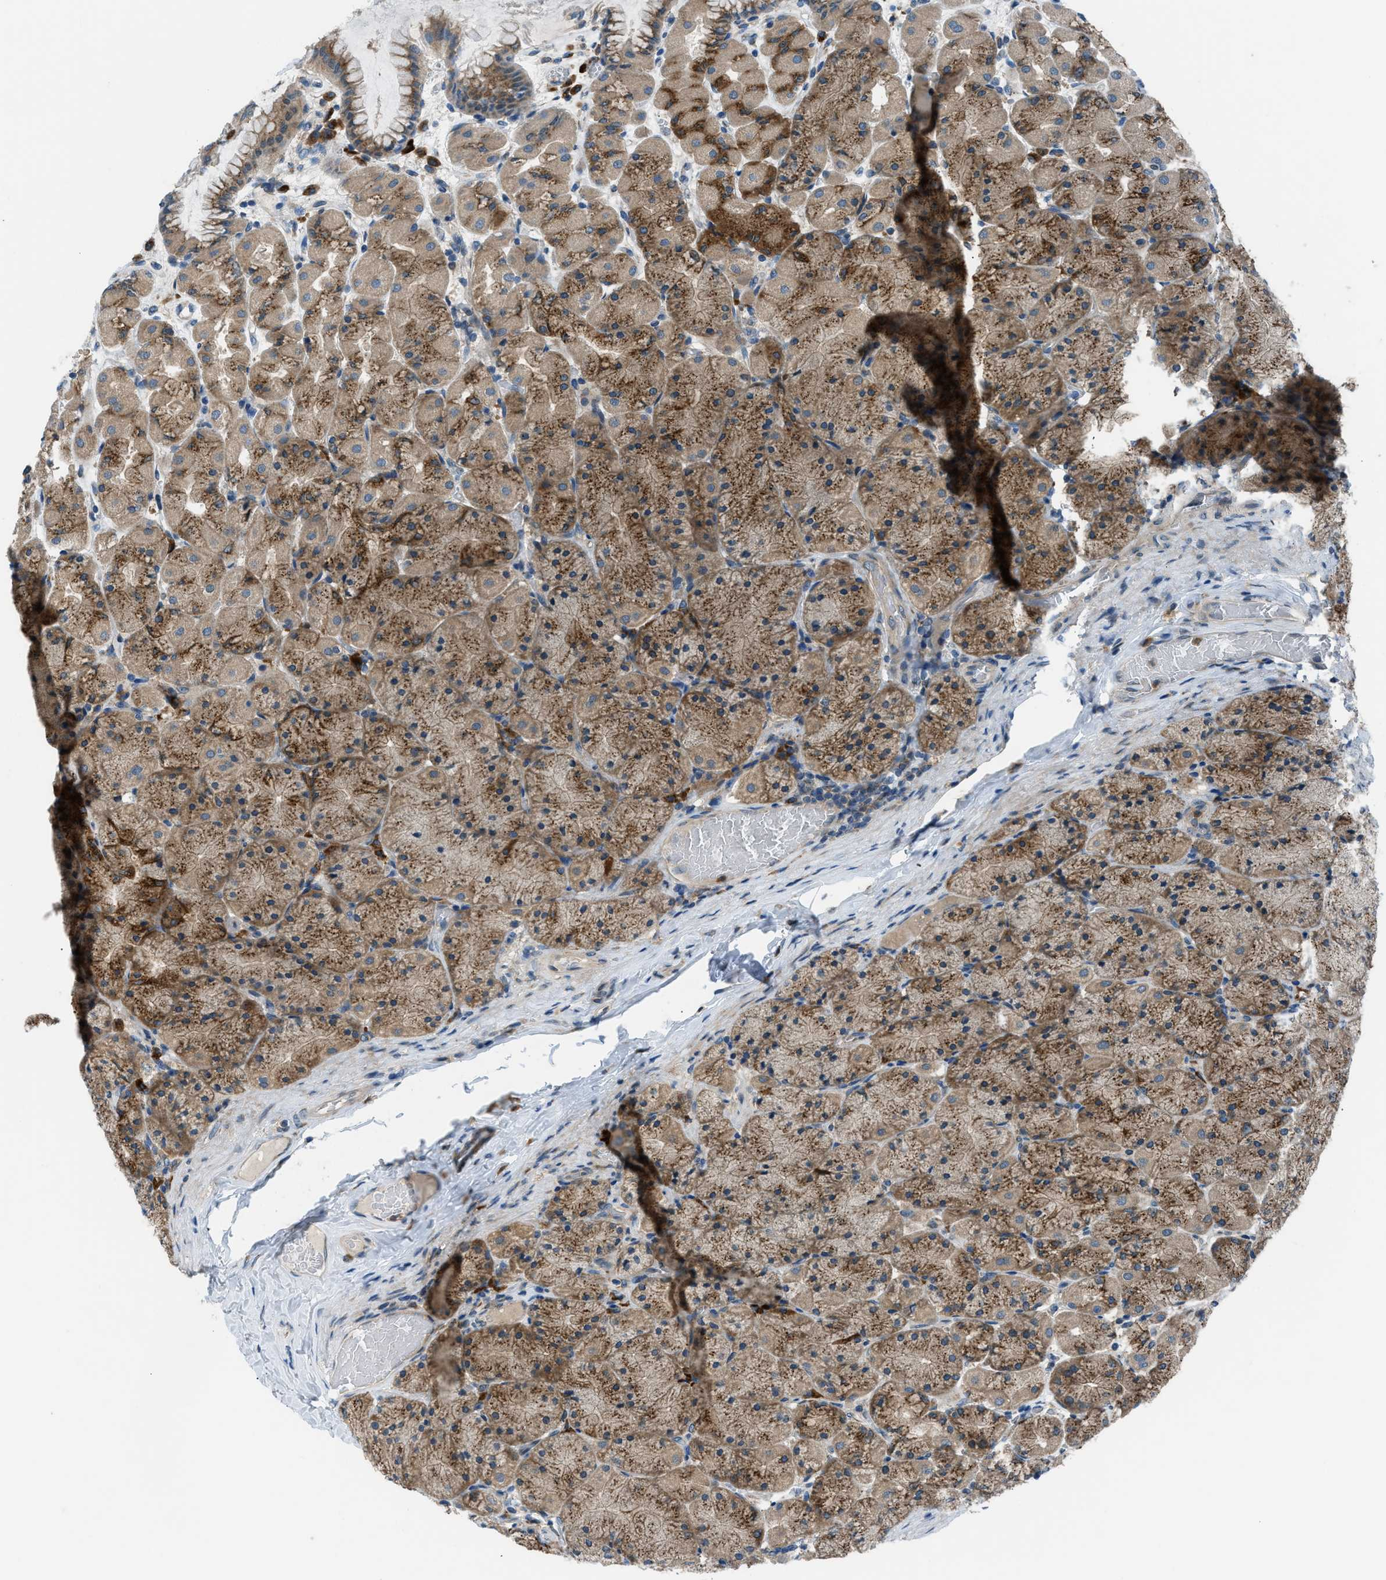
{"staining": {"intensity": "moderate", "quantity": ">75%", "location": "cytoplasmic/membranous"}, "tissue": "stomach", "cell_type": "Glandular cells", "image_type": "normal", "snomed": [{"axis": "morphology", "description": "Normal tissue, NOS"}, {"axis": "topography", "description": "Stomach, upper"}], "caption": "DAB immunohistochemical staining of normal stomach exhibits moderate cytoplasmic/membranous protein expression in about >75% of glandular cells.", "gene": "EDARADD", "patient": {"sex": "female", "age": 56}}